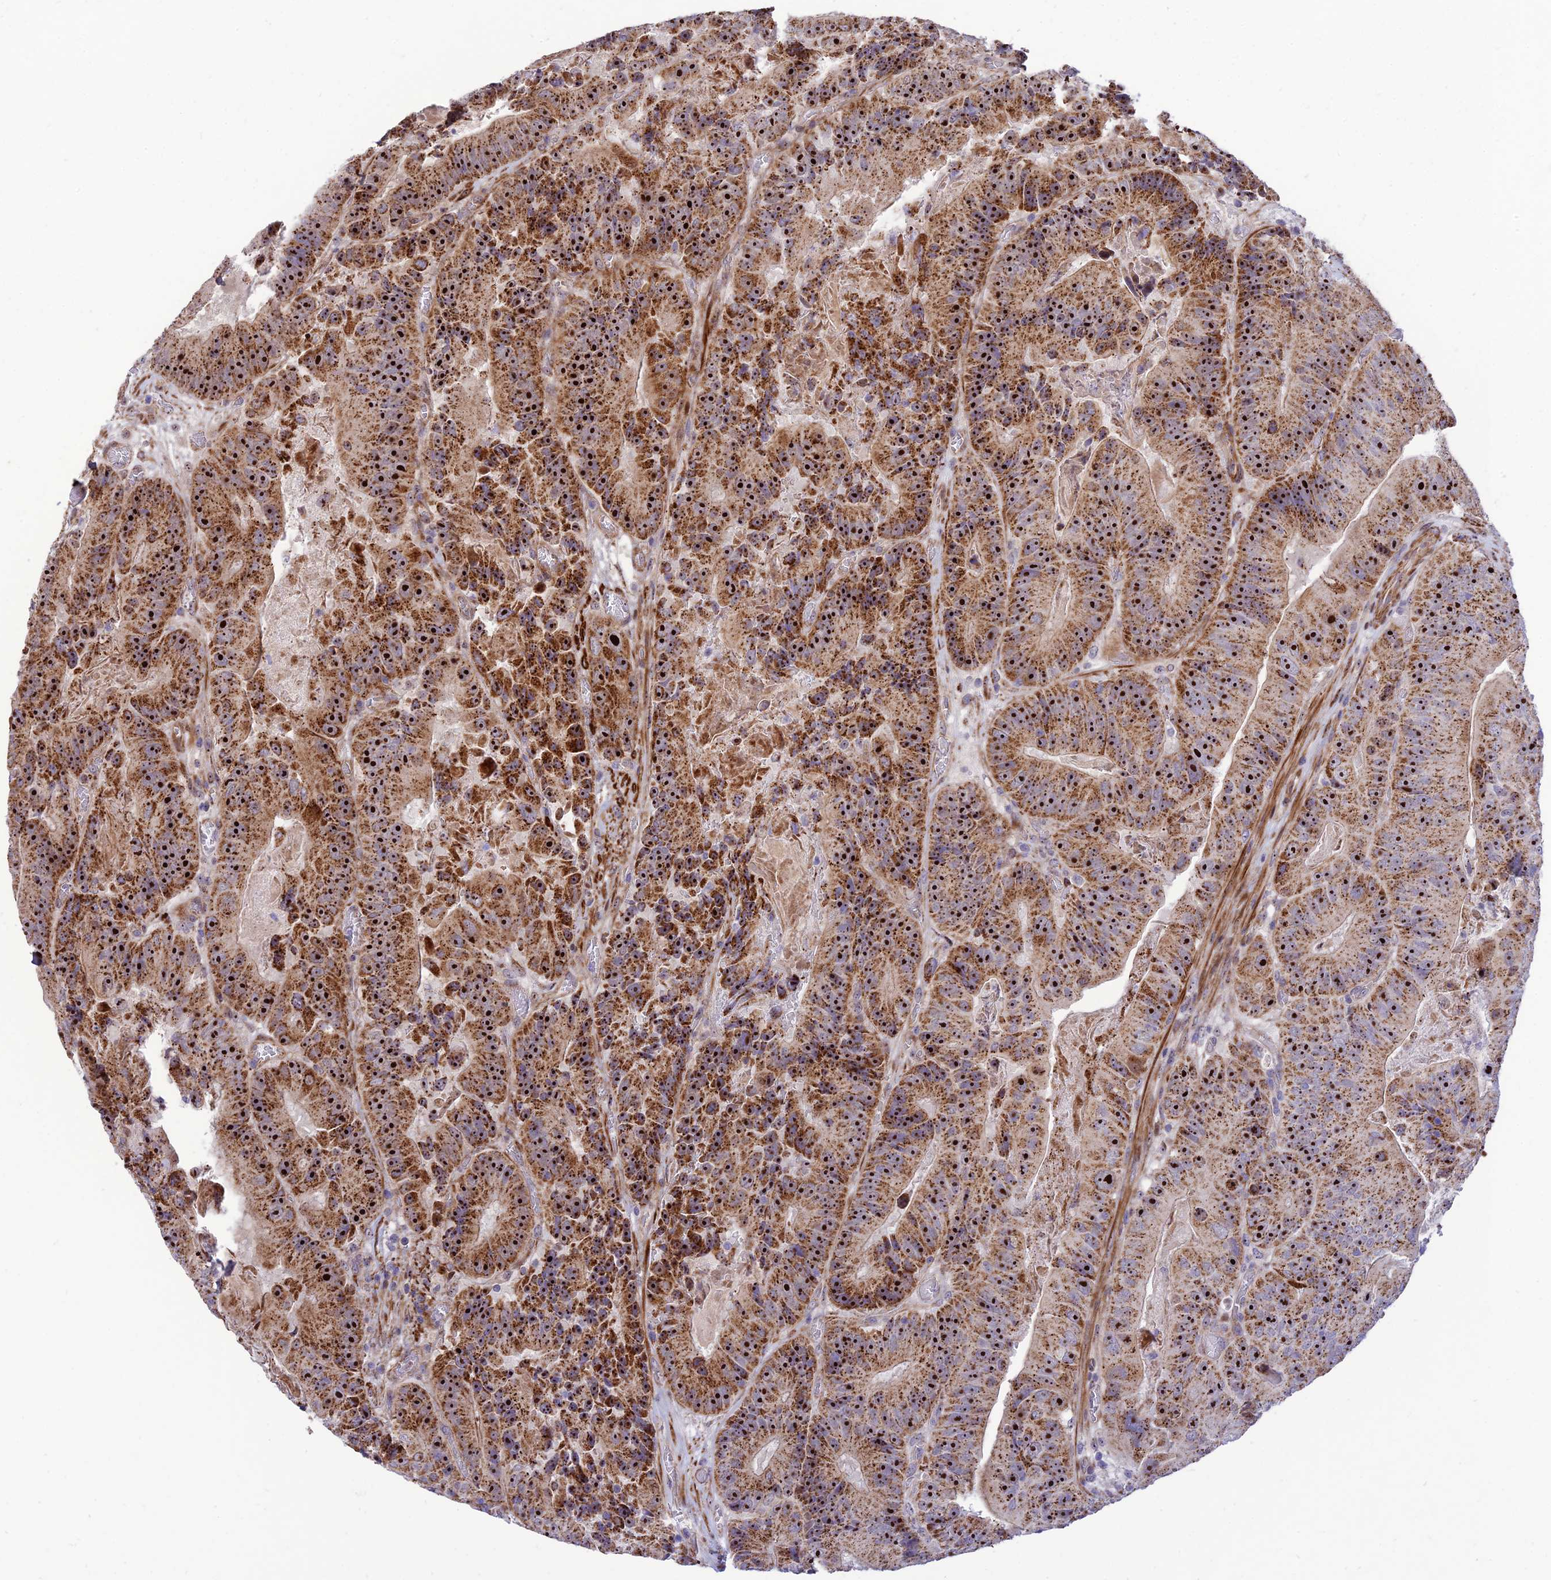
{"staining": {"intensity": "strong", "quantity": ">75%", "location": "cytoplasmic/membranous,nuclear"}, "tissue": "colorectal cancer", "cell_type": "Tumor cells", "image_type": "cancer", "snomed": [{"axis": "morphology", "description": "Adenocarcinoma, NOS"}, {"axis": "topography", "description": "Colon"}], "caption": "Strong cytoplasmic/membranous and nuclear positivity for a protein is present in about >75% of tumor cells of colorectal cancer (adenocarcinoma) using IHC.", "gene": "KBTBD7", "patient": {"sex": "female", "age": 86}}